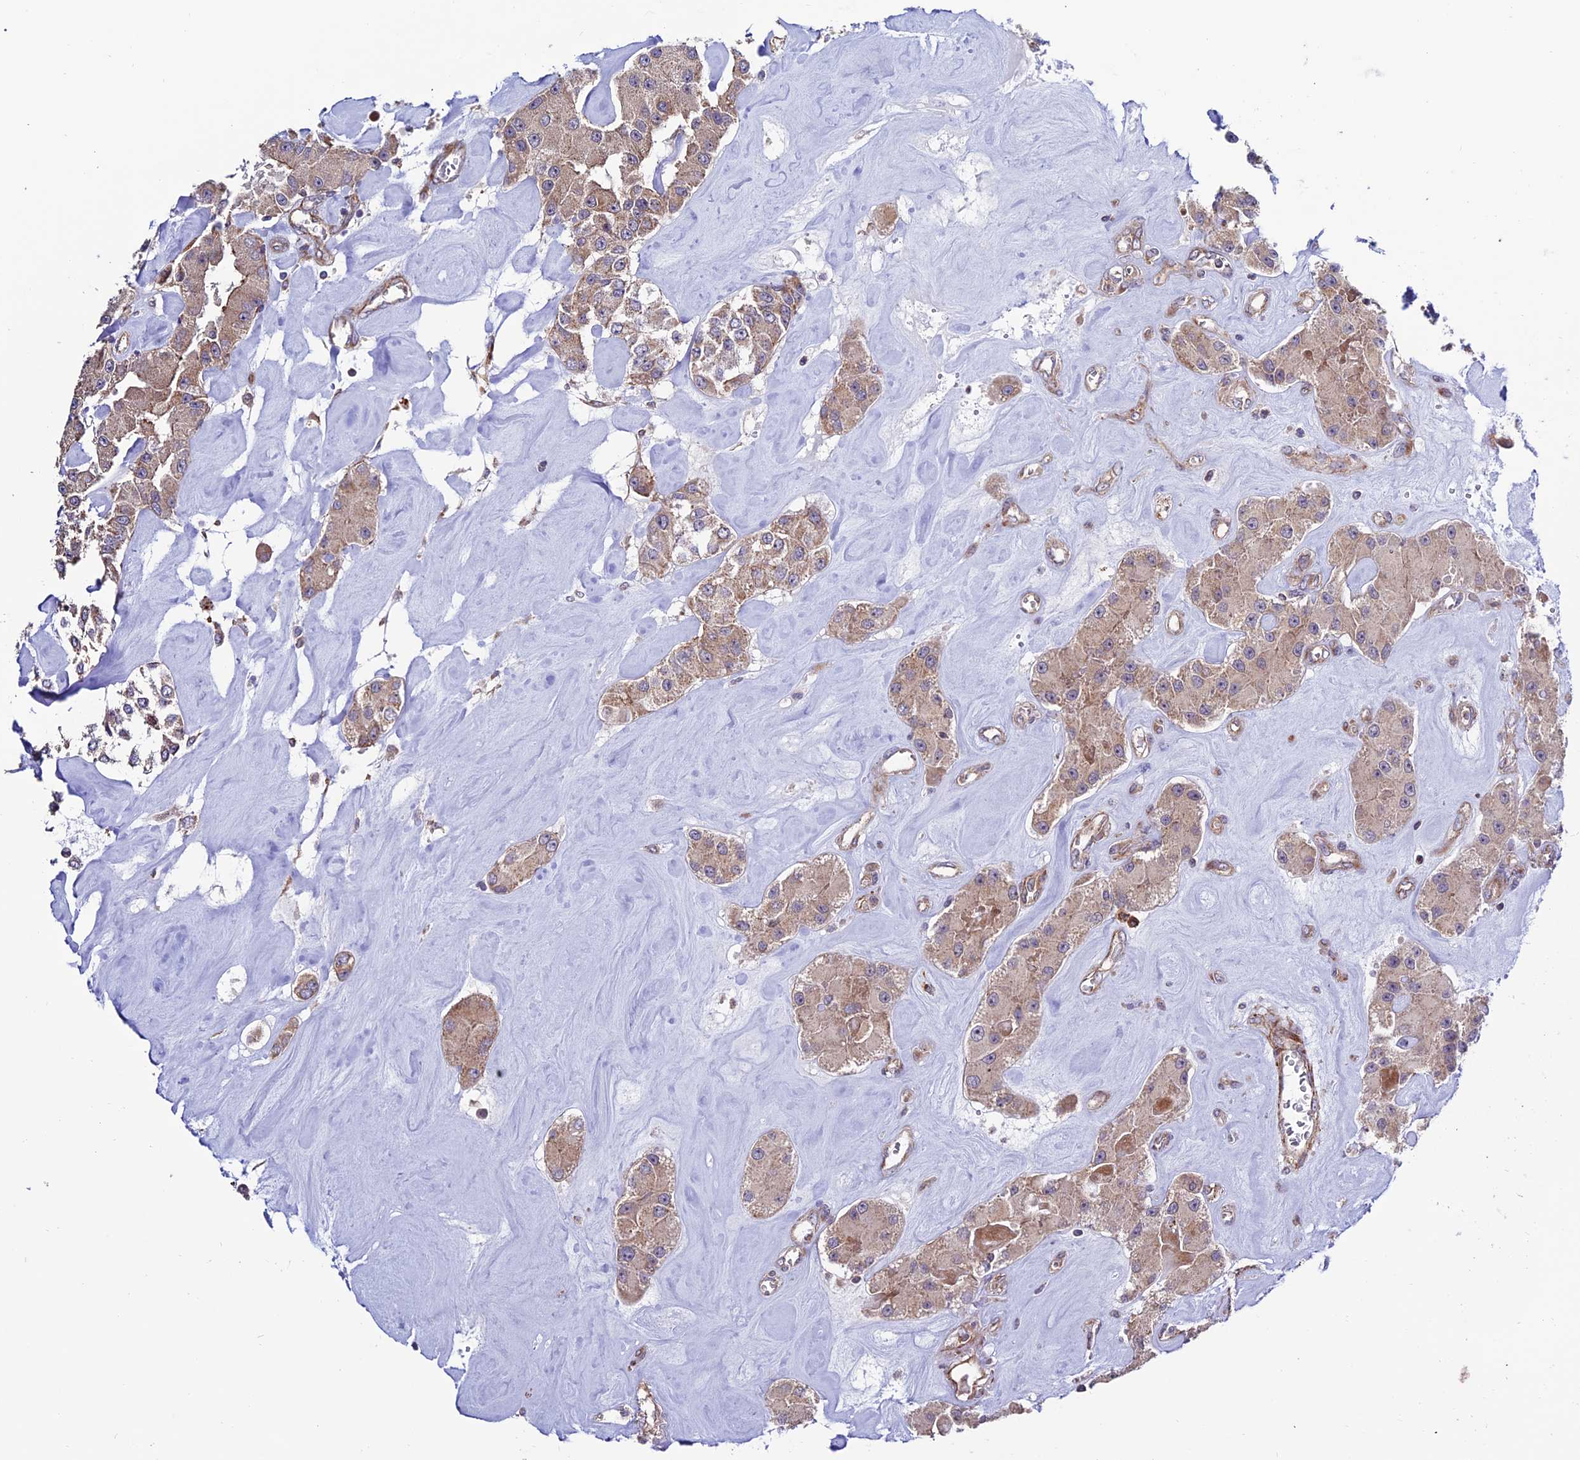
{"staining": {"intensity": "weak", "quantity": "<25%", "location": "cytoplasmic/membranous"}, "tissue": "carcinoid", "cell_type": "Tumor cells", "image_type": "cancer", "snomed": [{"axis": "morphology", "description": "Carcinoid, malignant, NOS"}, {"axis": "topography", "description": "Pancreas"}], "caption": "Malignant carcinoid was stained to show a protein in brown. There is no significant staining in tumor cells. (DAB (3,3'-diaminobenzidine) immunohistochemistry (IHC) with hematoxylin counter stain).", "gene": "TNIP3", "patient": {"sex": "male", "age": 41}}